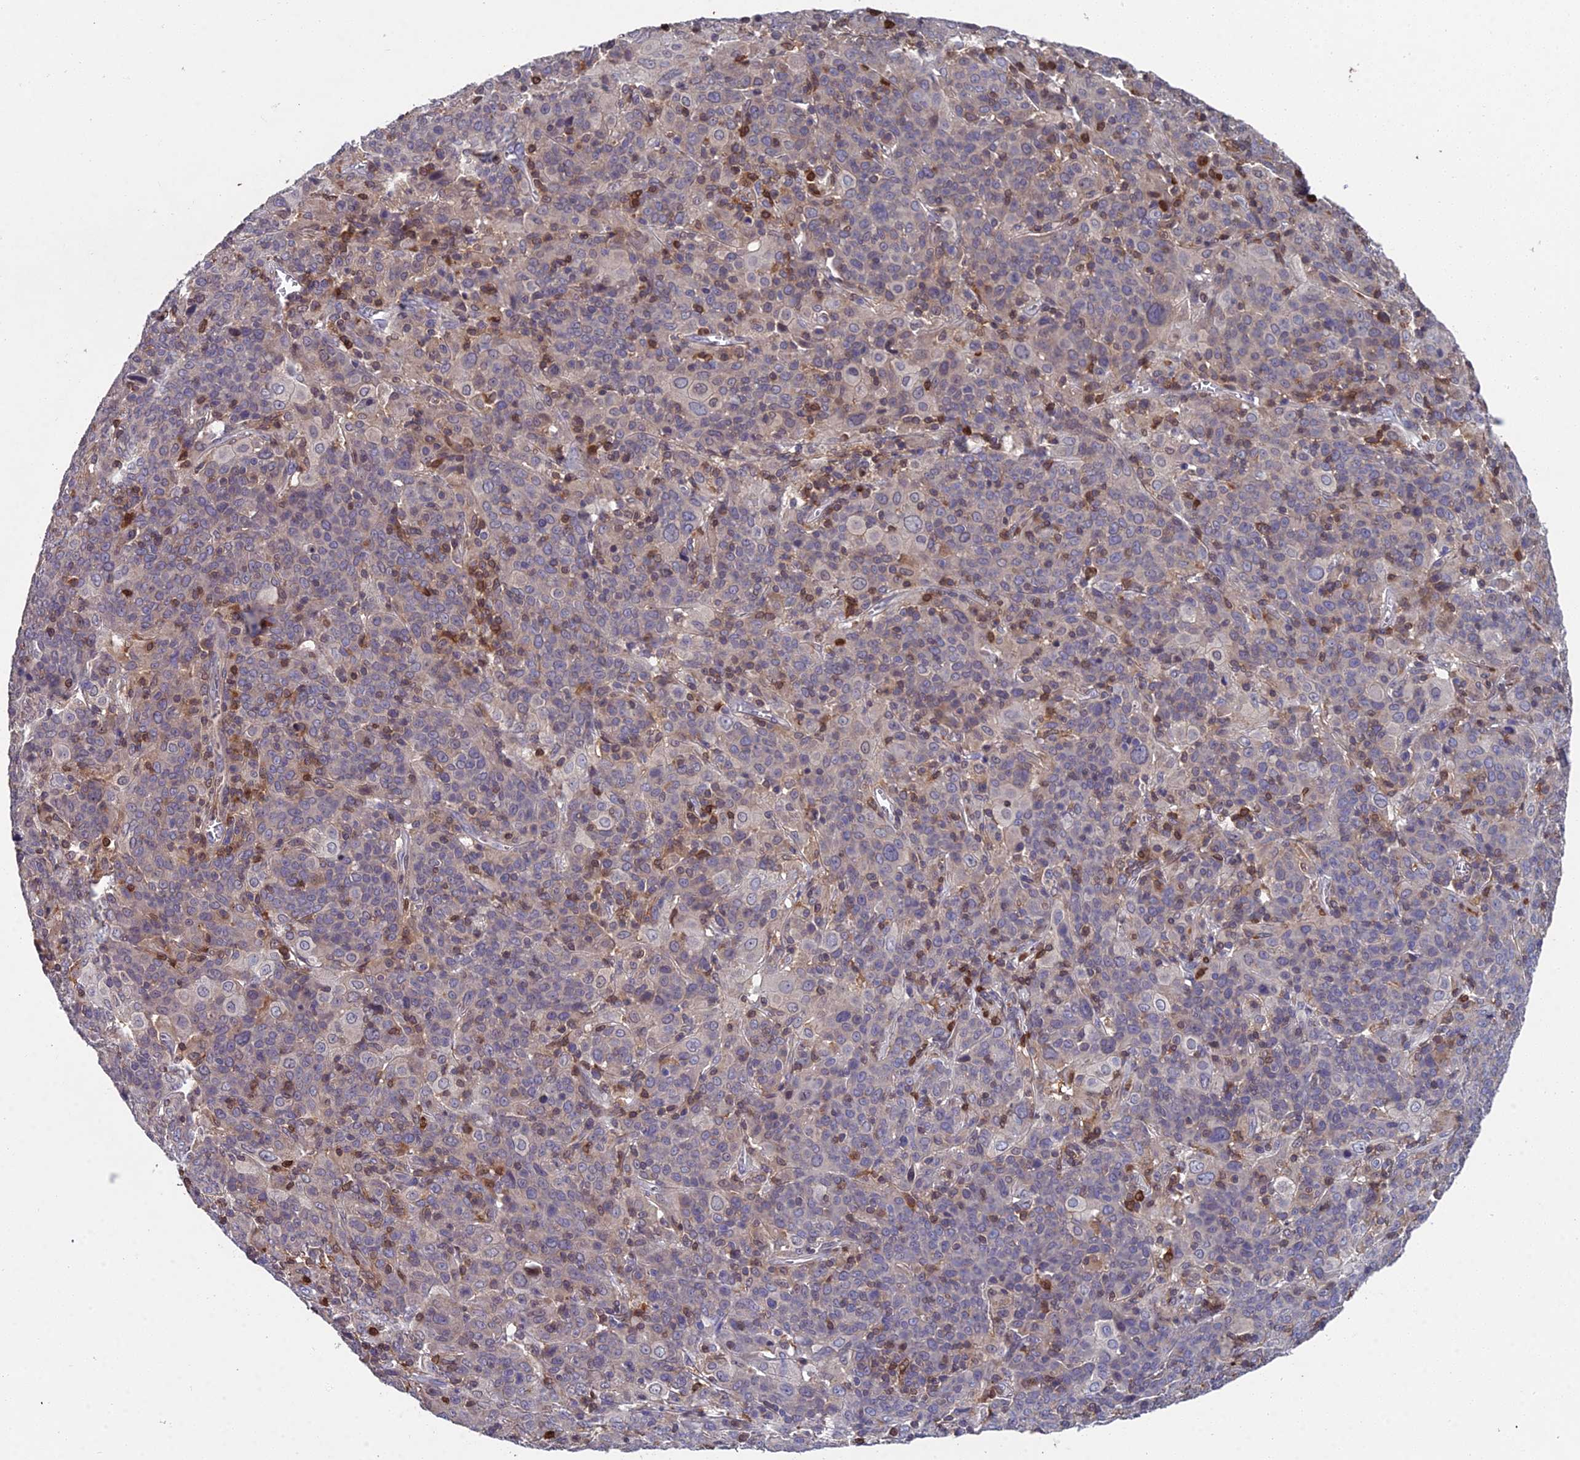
{"staining": {"intensity": "negative", "quantity": "none", "location": "none"}, "tissue": "cervical cancer", "cell_type": "Tumor cells", "image_type": "cancer", "snomed": [{"axis": "morphology", "description": "Squamous cell carcinoma, NOS"}, {"axis": "topography", "description": "Cervix"}], "caption": "Cervical cancer was stained to show a protein in brown. There is no significant staining in tumor cells. The staining is performed using DAB (3,3'-diaminobenzidine) brown chromogen with nuclei counter-stained in using hematoxylin.", "gene": "GALK2", "patient": {"sex": "female", "age": 67}}